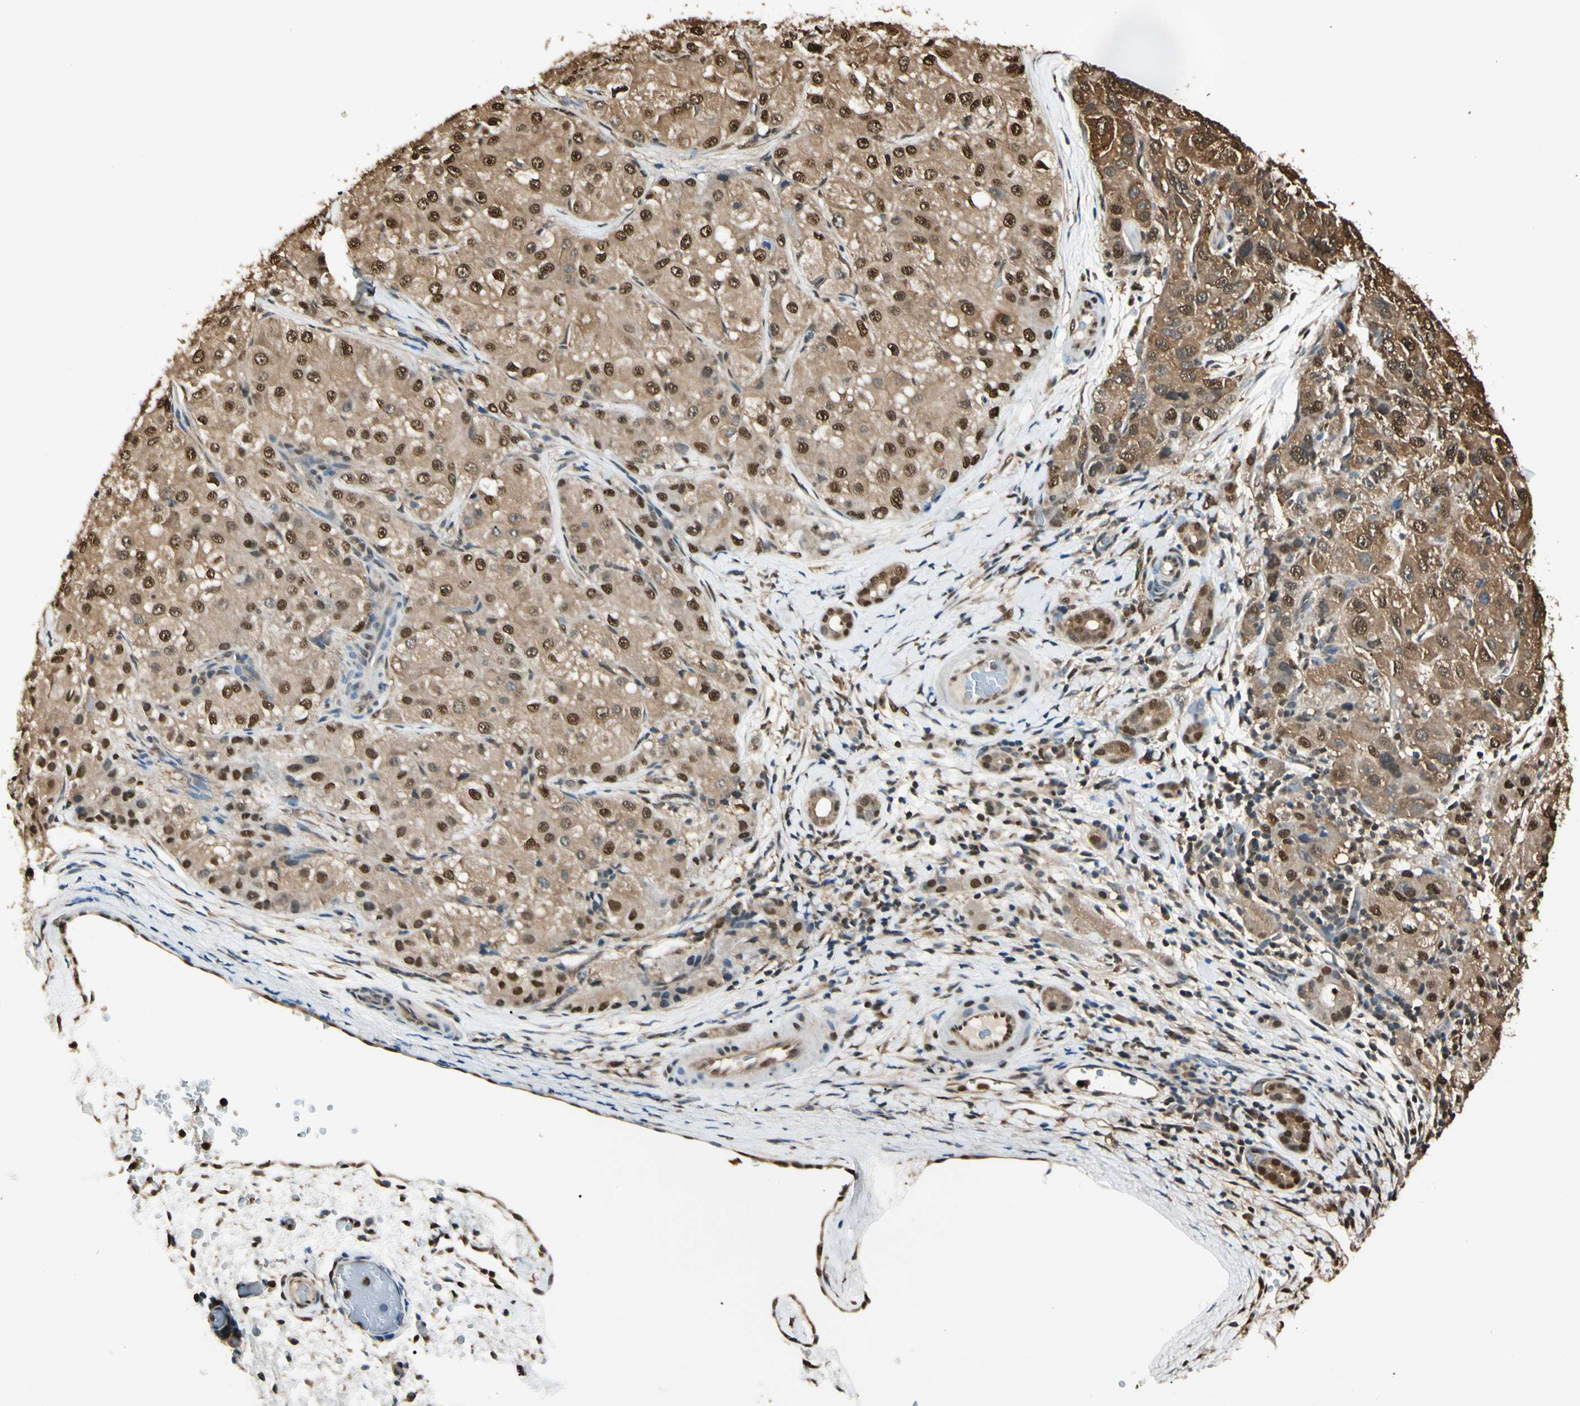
{"staining": {"intensity": "strong", "quantity": ">75%", "location": "cytoplasmic/membranous,nuclear"}, "tissue": "liver cancer", "cell_type": "Tumor cells", "image_type": "cancer", "snomed": [{"axis": "morphology", "description": "Carcinoma, Hepatocellular, NOS"}, {"axis": "topography", "description": "Liver"}], "caption": "Immunohistochemistry (IHC) histopathology image of neoplastic tissue: liver cancer (hepatocellular carcinoma) stained using IHC reveals high levels of strong protein expression localized specifically in the cytoplasmic/membranous and nuclear of tumor cells, appearing as a cytoplasmic/membranous and nuclear brown color.", "gene": "PNCK", "patient": {"sex": "male", "age": 80}}